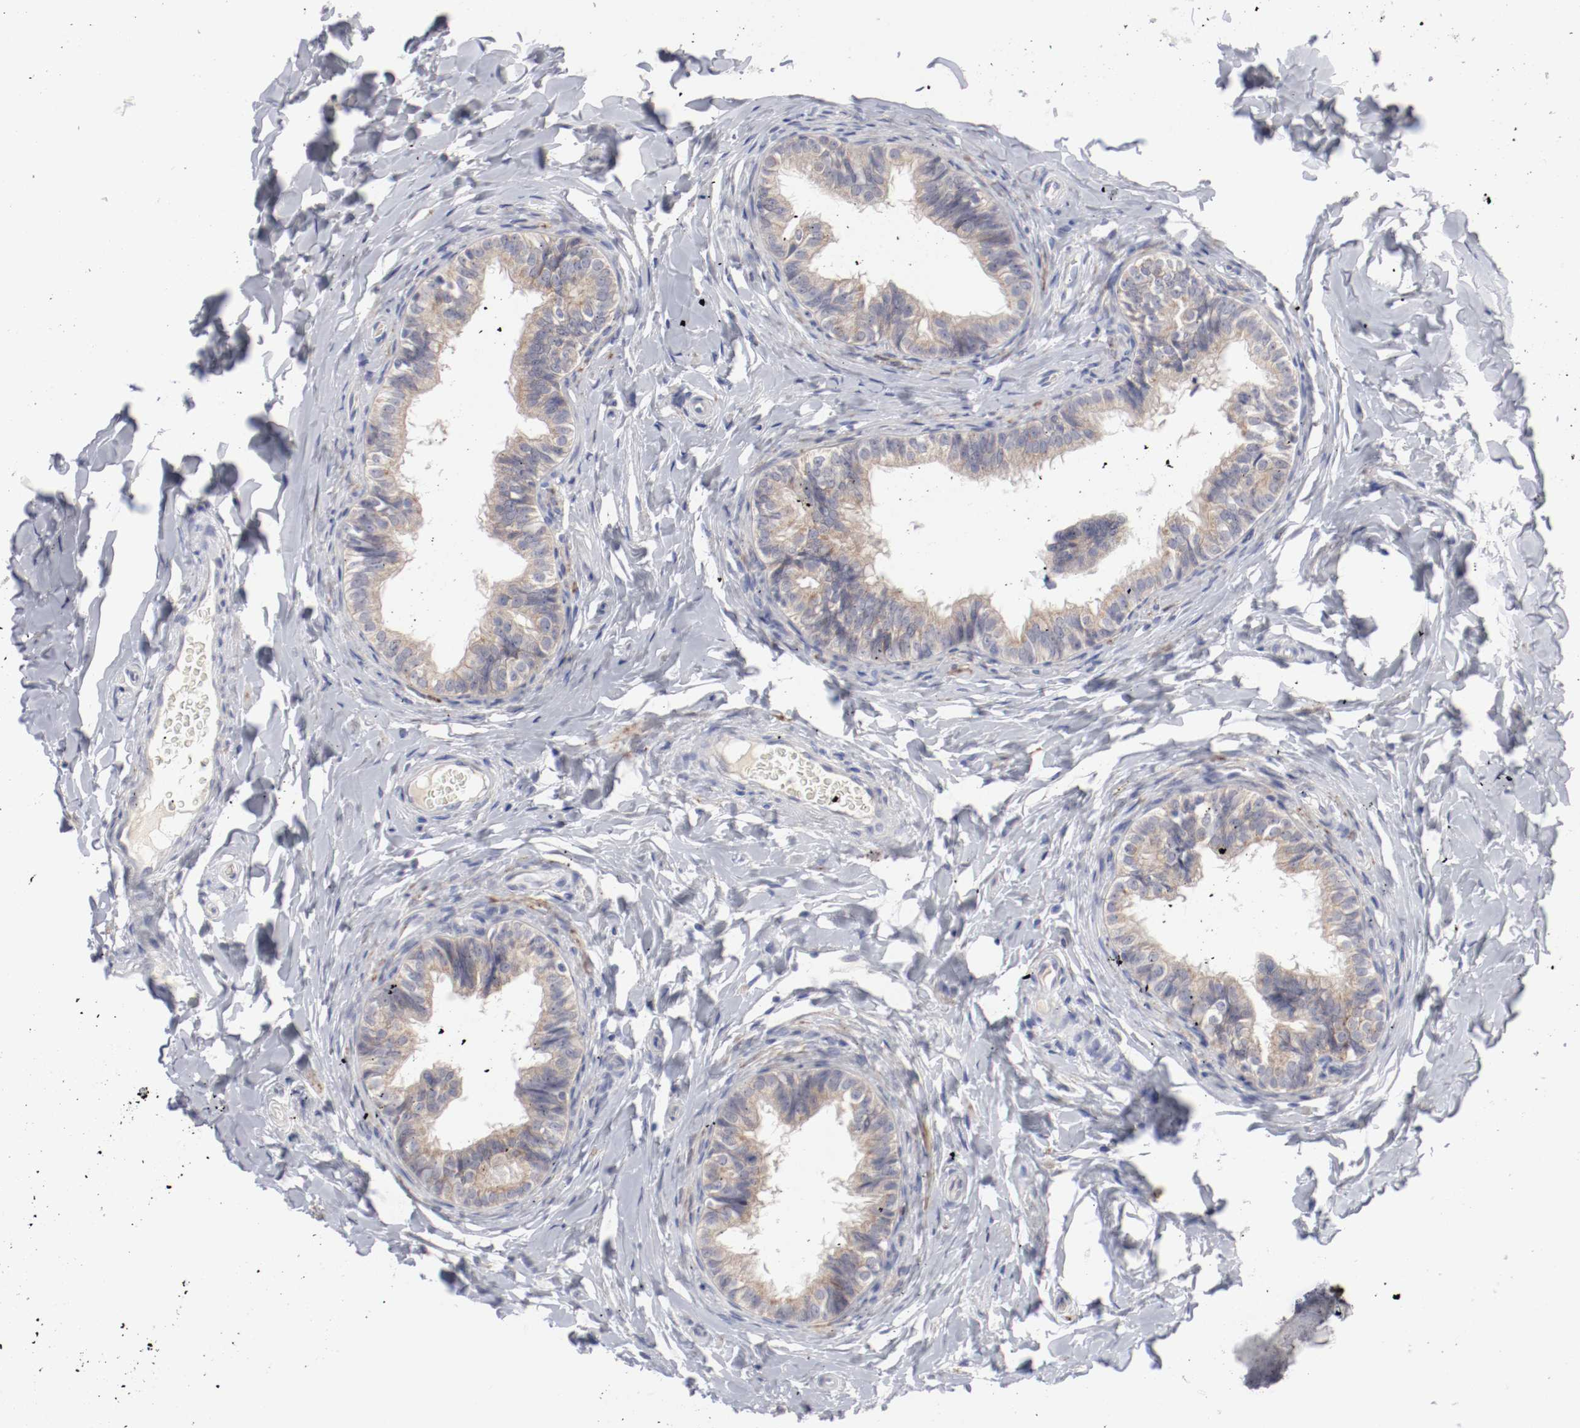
{"staining": {"intensity": "moderate", "quantity": ">75%", "location": "cytoplasmic/membranous"}, "tissue": "epididymis", "cell_type": "Glandular cells", "image_type": "normal", "snomed": [{"axis": "morphology", "description": "Normal tissue, NOS"}, {"axis": "topography", "description": "Epididymis"}], "caption": "Immunohistochemistry histopathology image of normal human epididymis stained for a protein (brown), which exhibits medium levels of moderate cytoplasmic/membranous expression in about >75% of glandular cells.", "gene": "SH3BGR", "patient": {"sex": "male", "age": 26}}